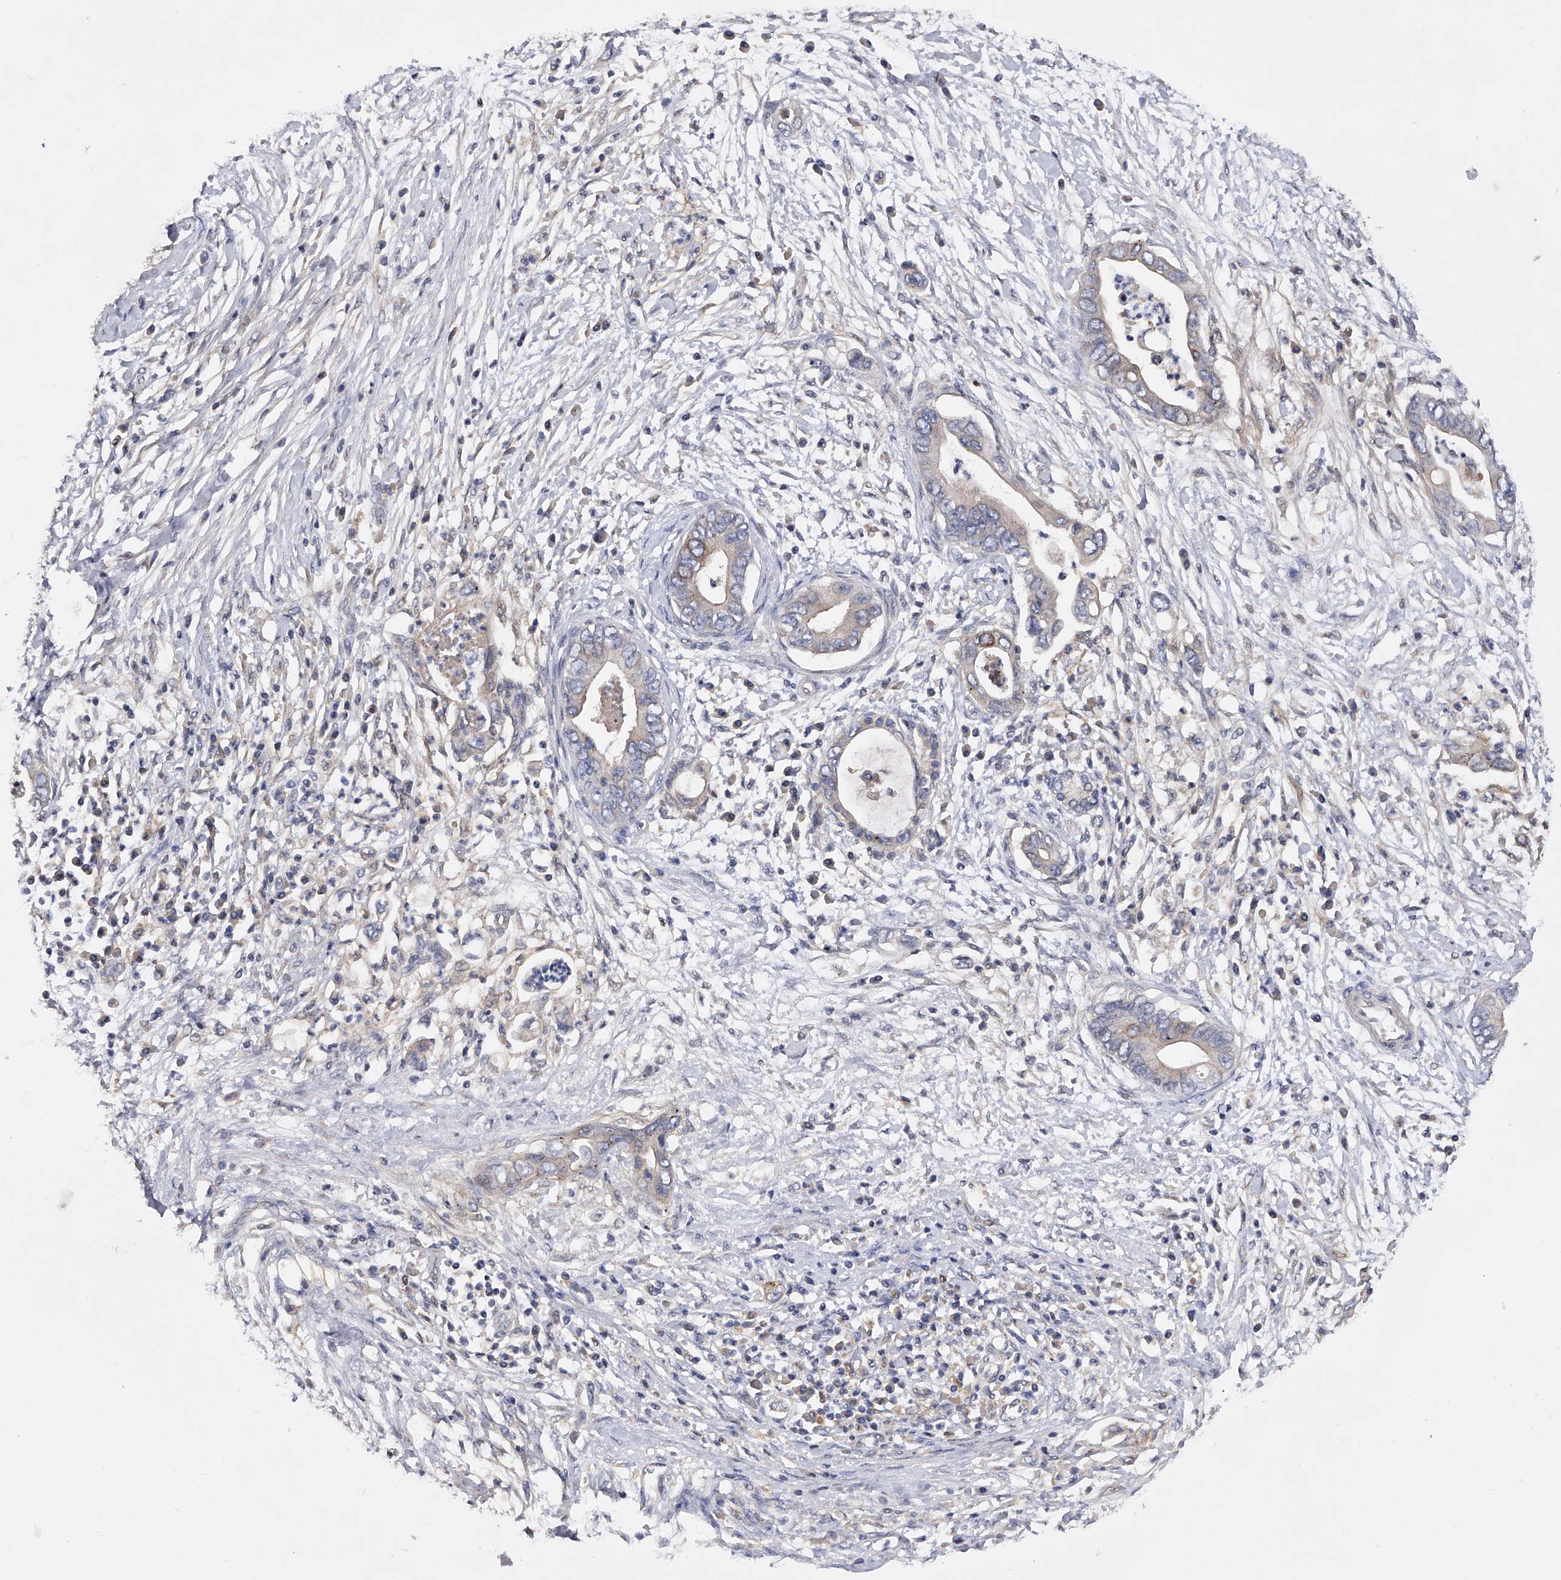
{"staining": {"intensity": "negative", "quantity": "none", "location": "none"}, "tissue": "pancreatic cancer", "cell_type": "Tumor cells", "image_type": "cancer", "snomed": [{"axis": "morphology", "description": "Adenocarcinoma, NOS"}, {"axis": "topography", "description": "Pancreas"}], "caption": "Pancreatic adenocarcinoma was stained to show a protein in brown. There is no significant staining in tumor cells.", "gene": "ARL4C", "patient": {"sex": "male", "age": 75}}